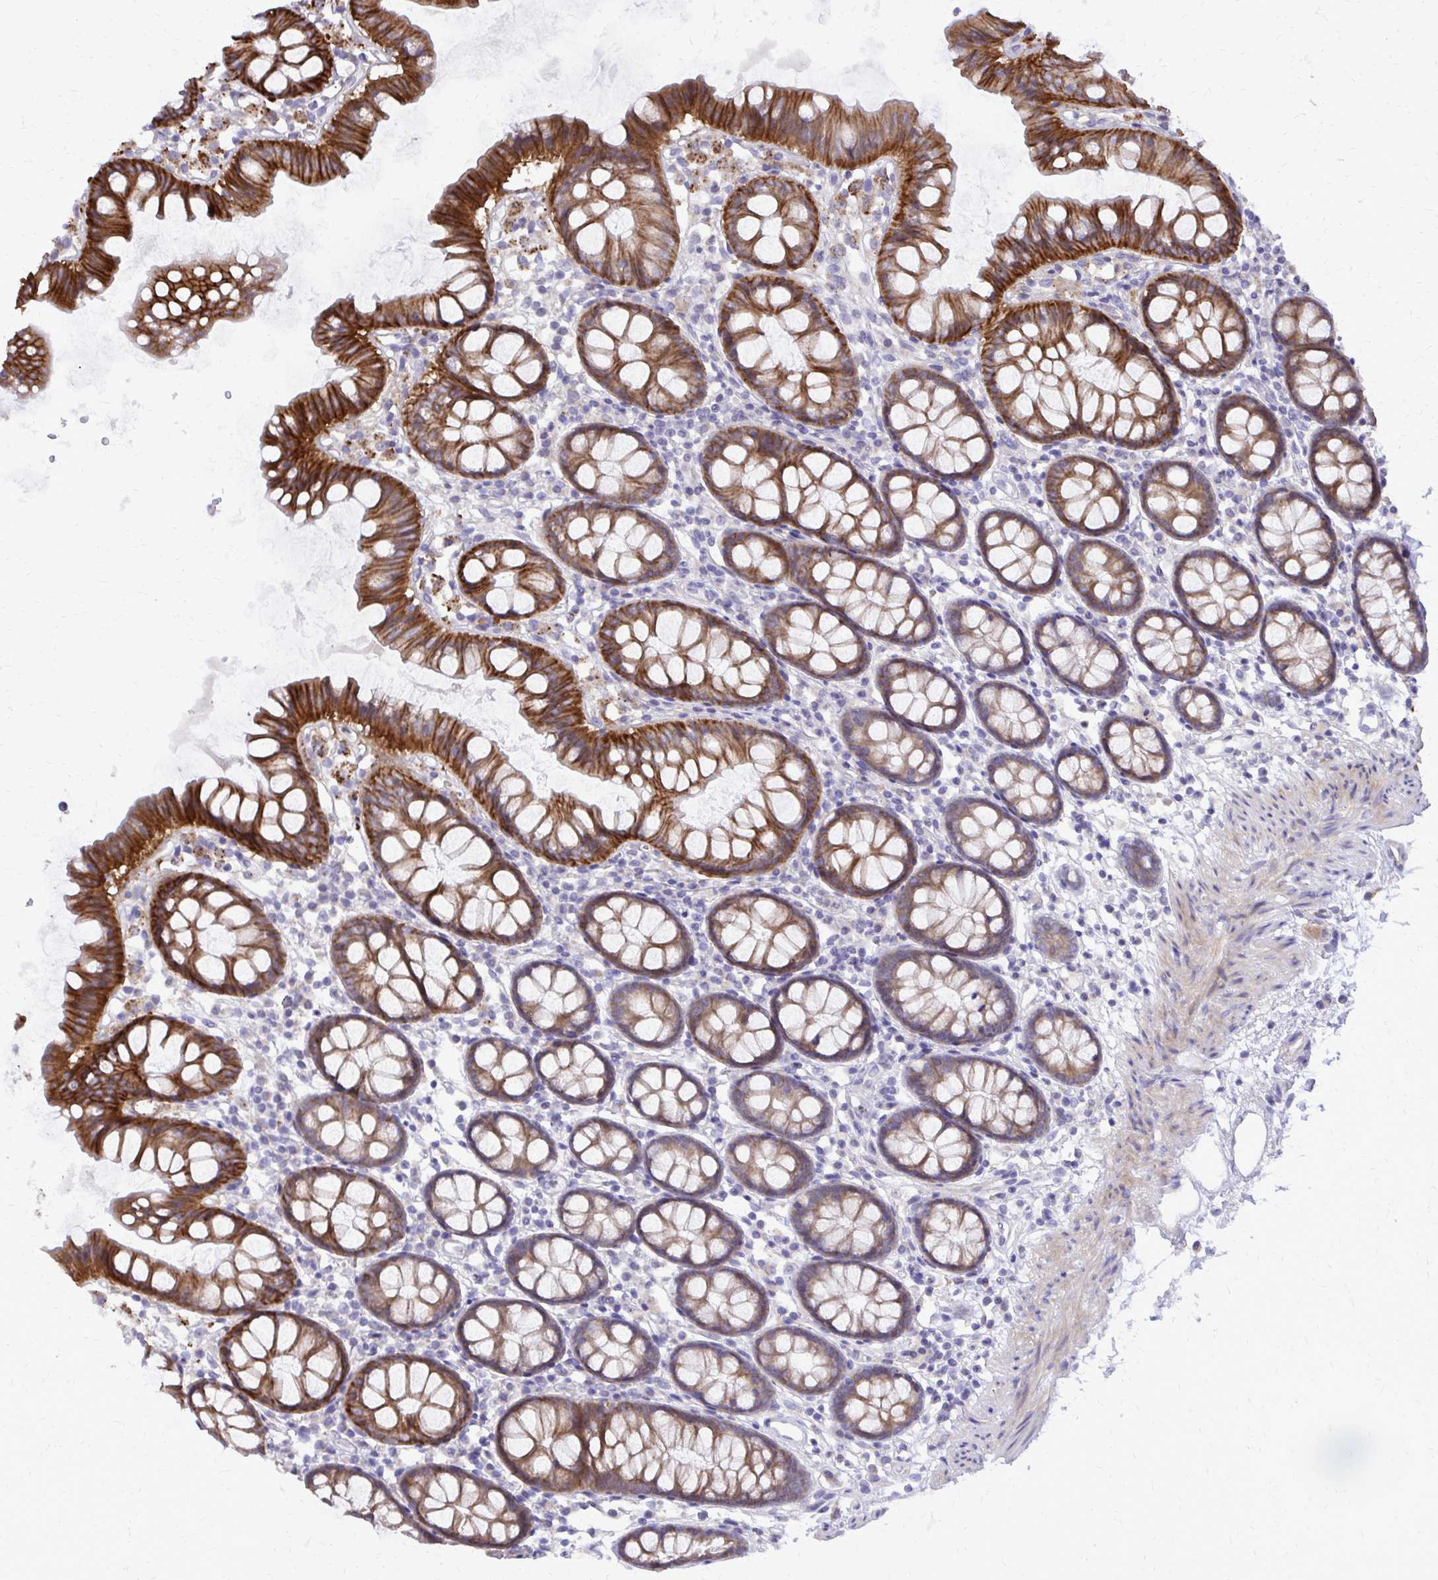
{"staining": {"intensity": "weak", "quantity": "25%-75%", "location": "cytoplasmic/membranous"}, "tissue": "colon", "cell_type": "Endothelial cells", "image_type": "normal", "snomed": [{"axis": "morphology", "description": "Normal tissue, NOS"}, {"axis": "topography", "description": "Colon"}], "caption": "Immunohistochemistry (DAB (3,3'-diaminobenzidine)) staining of unremarkable colon shows weak cytoplasmic/membranous protein expression in about 25%-75% of endothelial cells. (Stains: DAB in brown, nuclei in blue, Microscopy: brightfield microscopy at high magnification).", "gene": "ABCC3", "patient": {"sex": "female", "age": 84}}